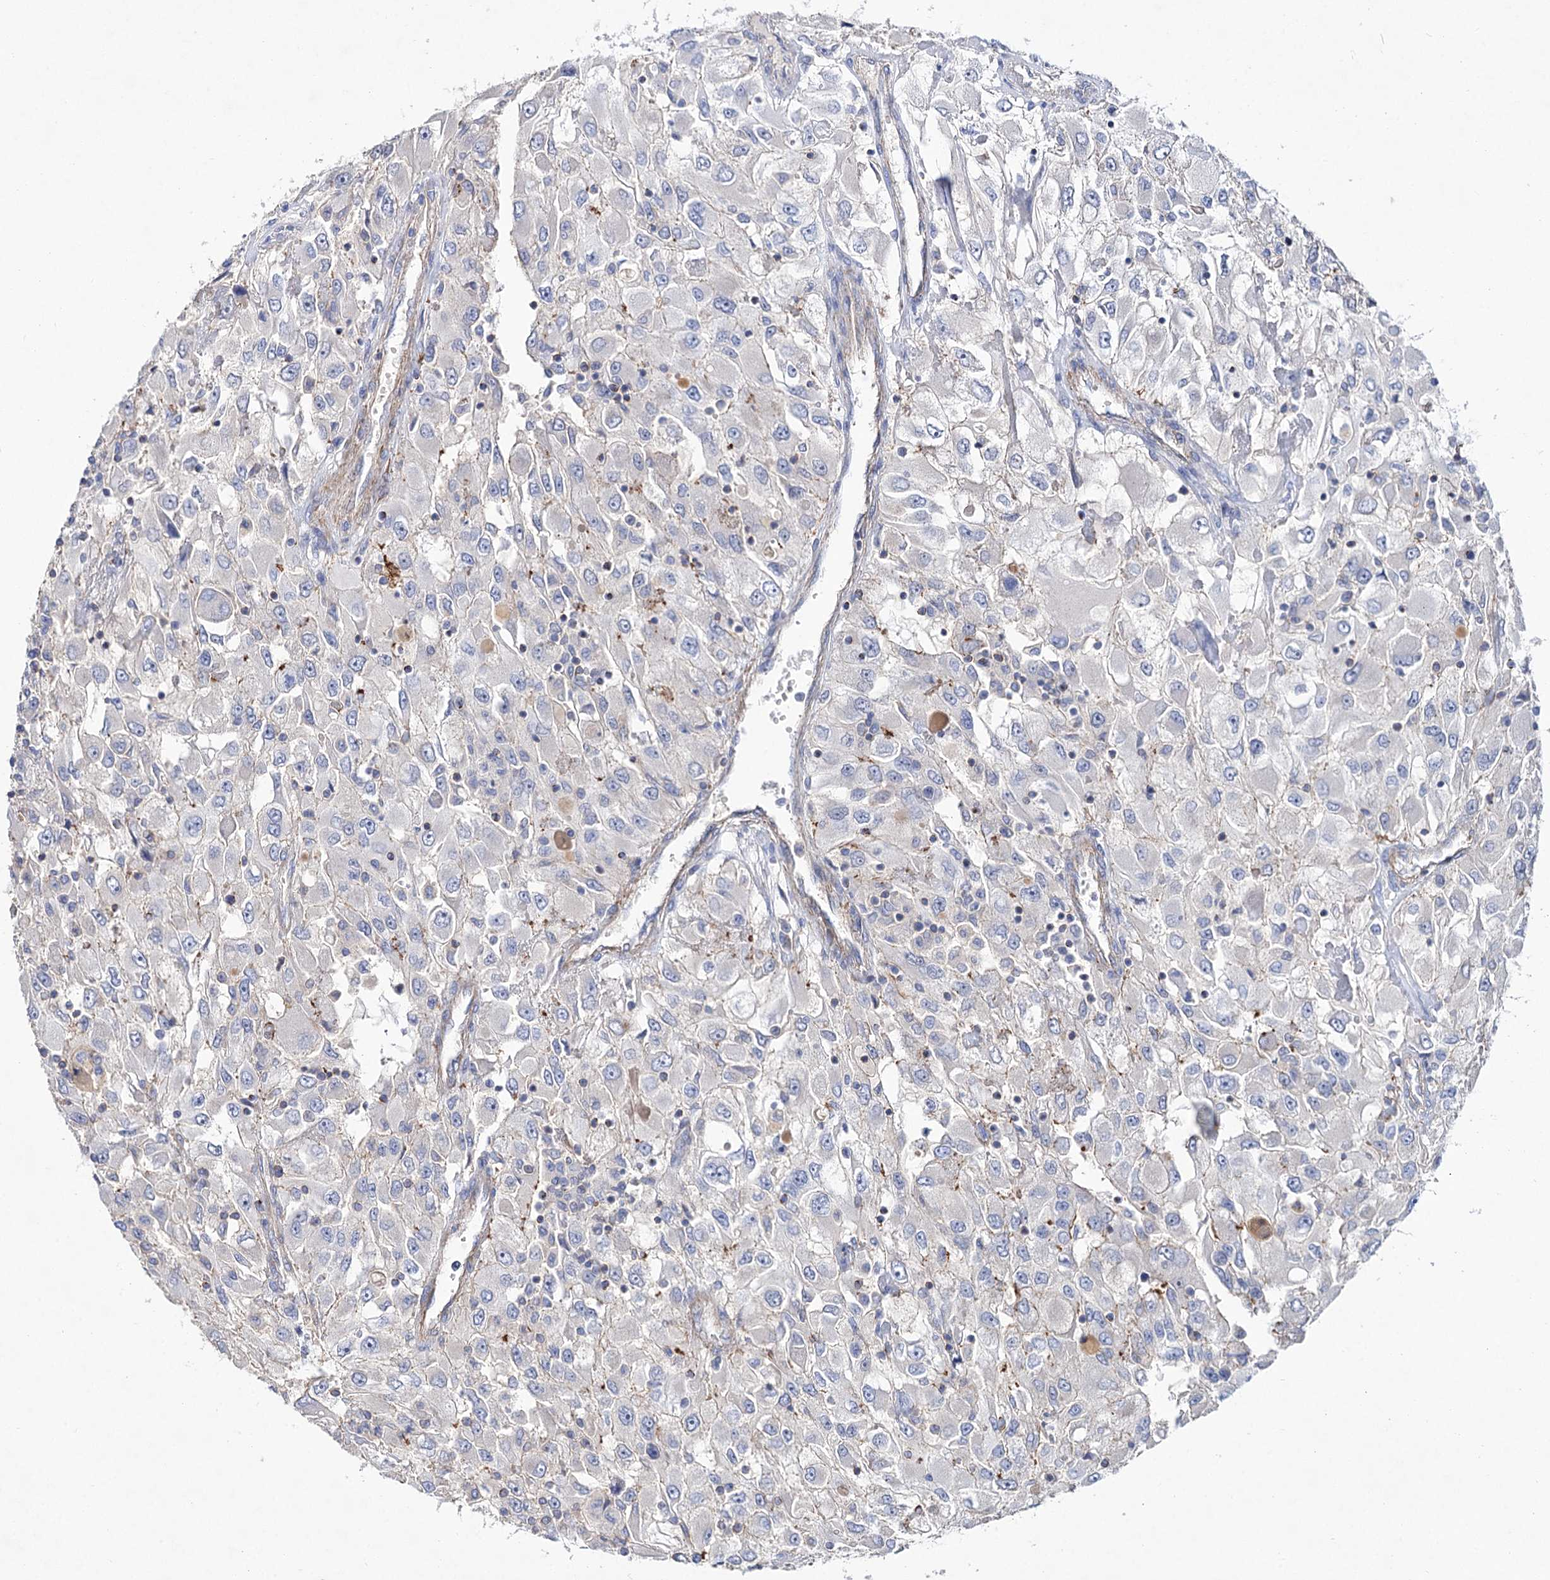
{"staining": {"intensity": "negative", "quantity": "none", "location": "none"}, "tissue": "renal cancer", "cell_type": "Tumor cells", "image_type": "cancer", "snomed": [{"axis": "morphology", "description": "Adenocarcinoma, NOS"}, {"axis": "topography", "description": "Kidney"}], "caption": "Human renal cancer stained for a protein using immunohistochemistry (IHC) exhibits no expression in tumor cells.", "gene": "NUDCD2", "patient": {"sex": "female", "age": 52}}